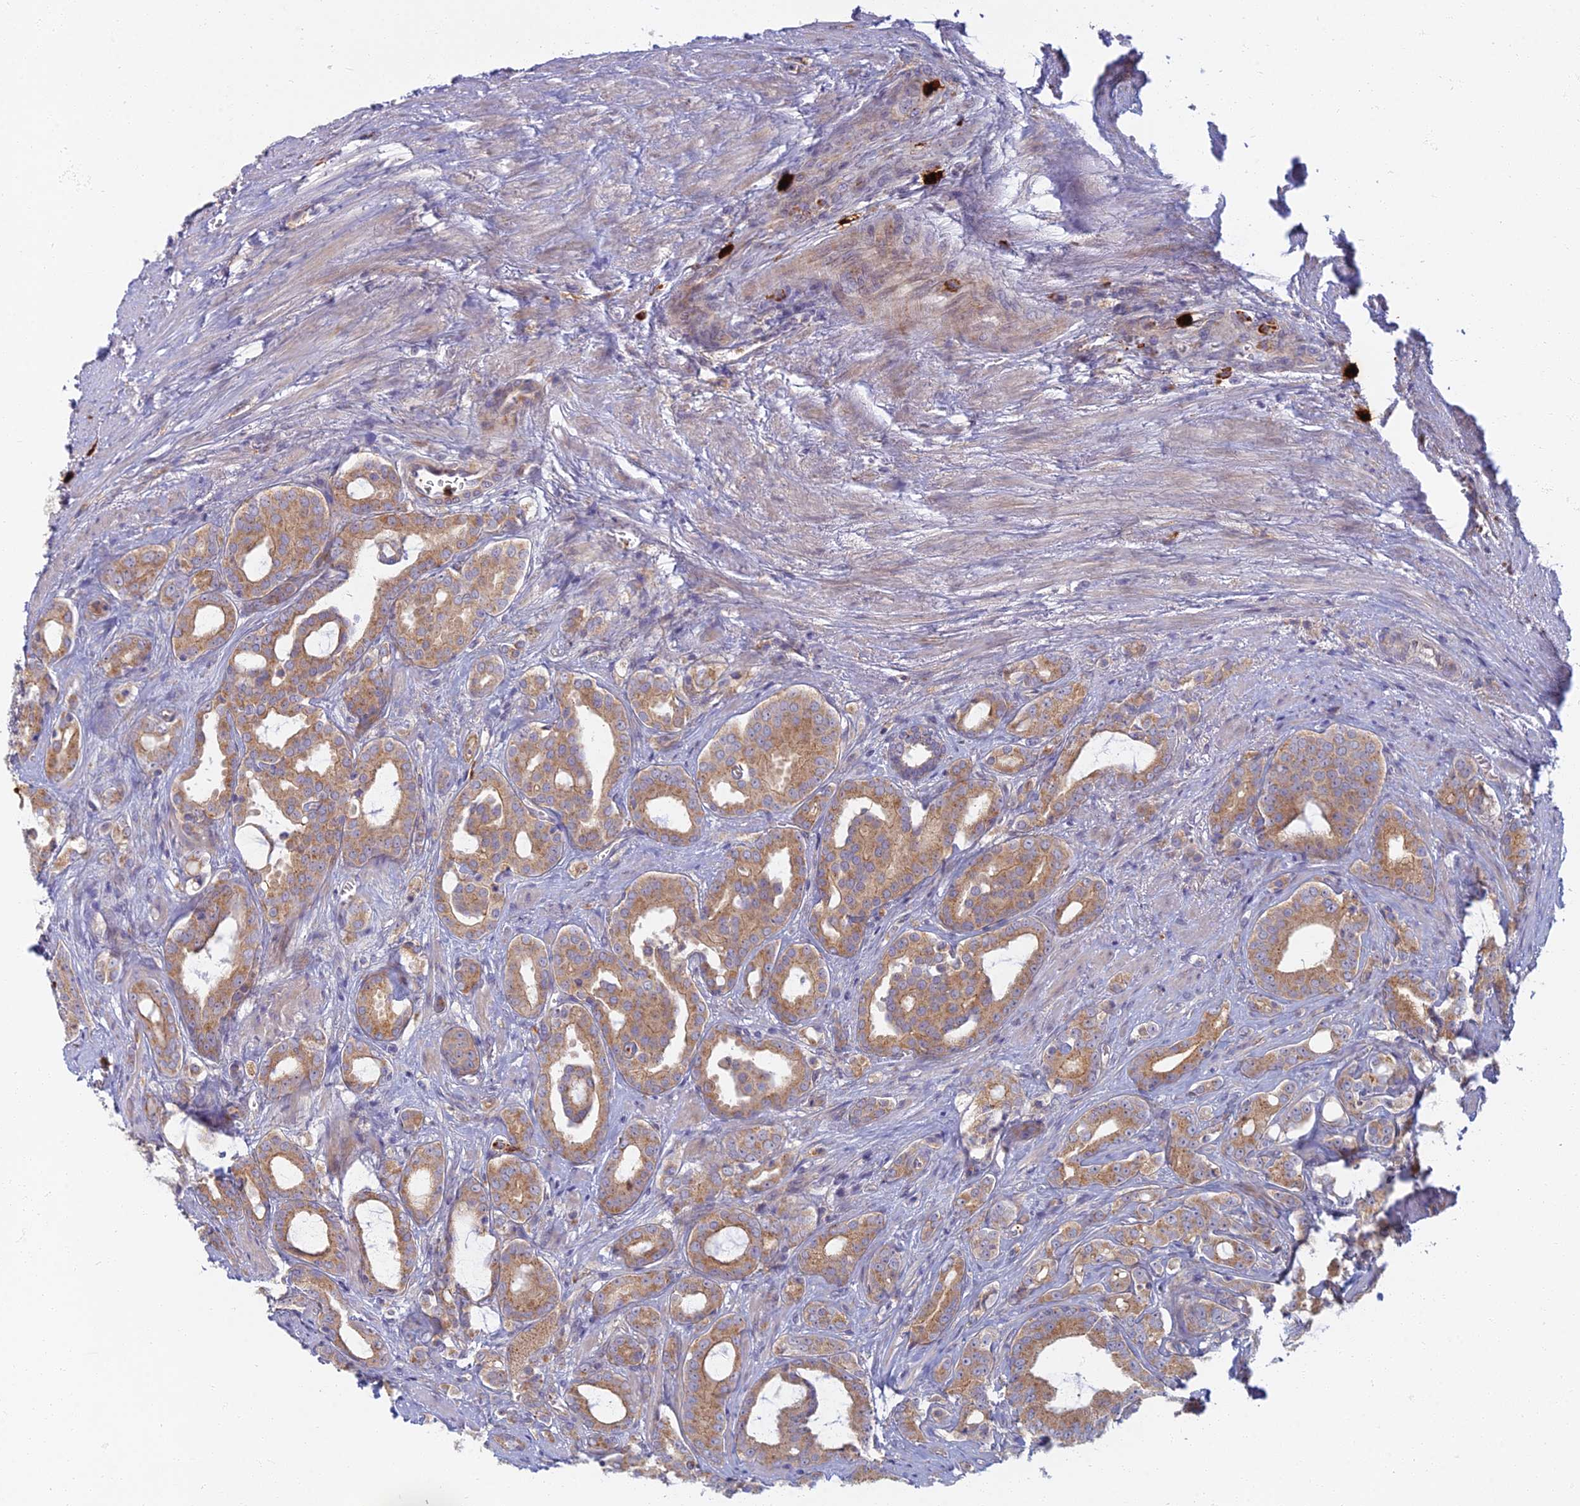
{"staining": {"intensity": "moderate", "quantity": ">75%", "location": "cytoplasmic/membranous"}, "tissue": "prostate cancer", "cell_type": "Tumor cells", "image_type": "cancer", "snomed": [{"axis": "morphology", "description": "Adenocarcinoma, High grade"}, {"axis": "topography", "description": "Prostate"}], "caption": "Protein expression analysis of human prostate cancer reveals moderate cytoplasmic/membranous expression in approximately >75% of tumor cells.", "gene": "PROX2", "patient": {"sex": "male", "age": 72}}